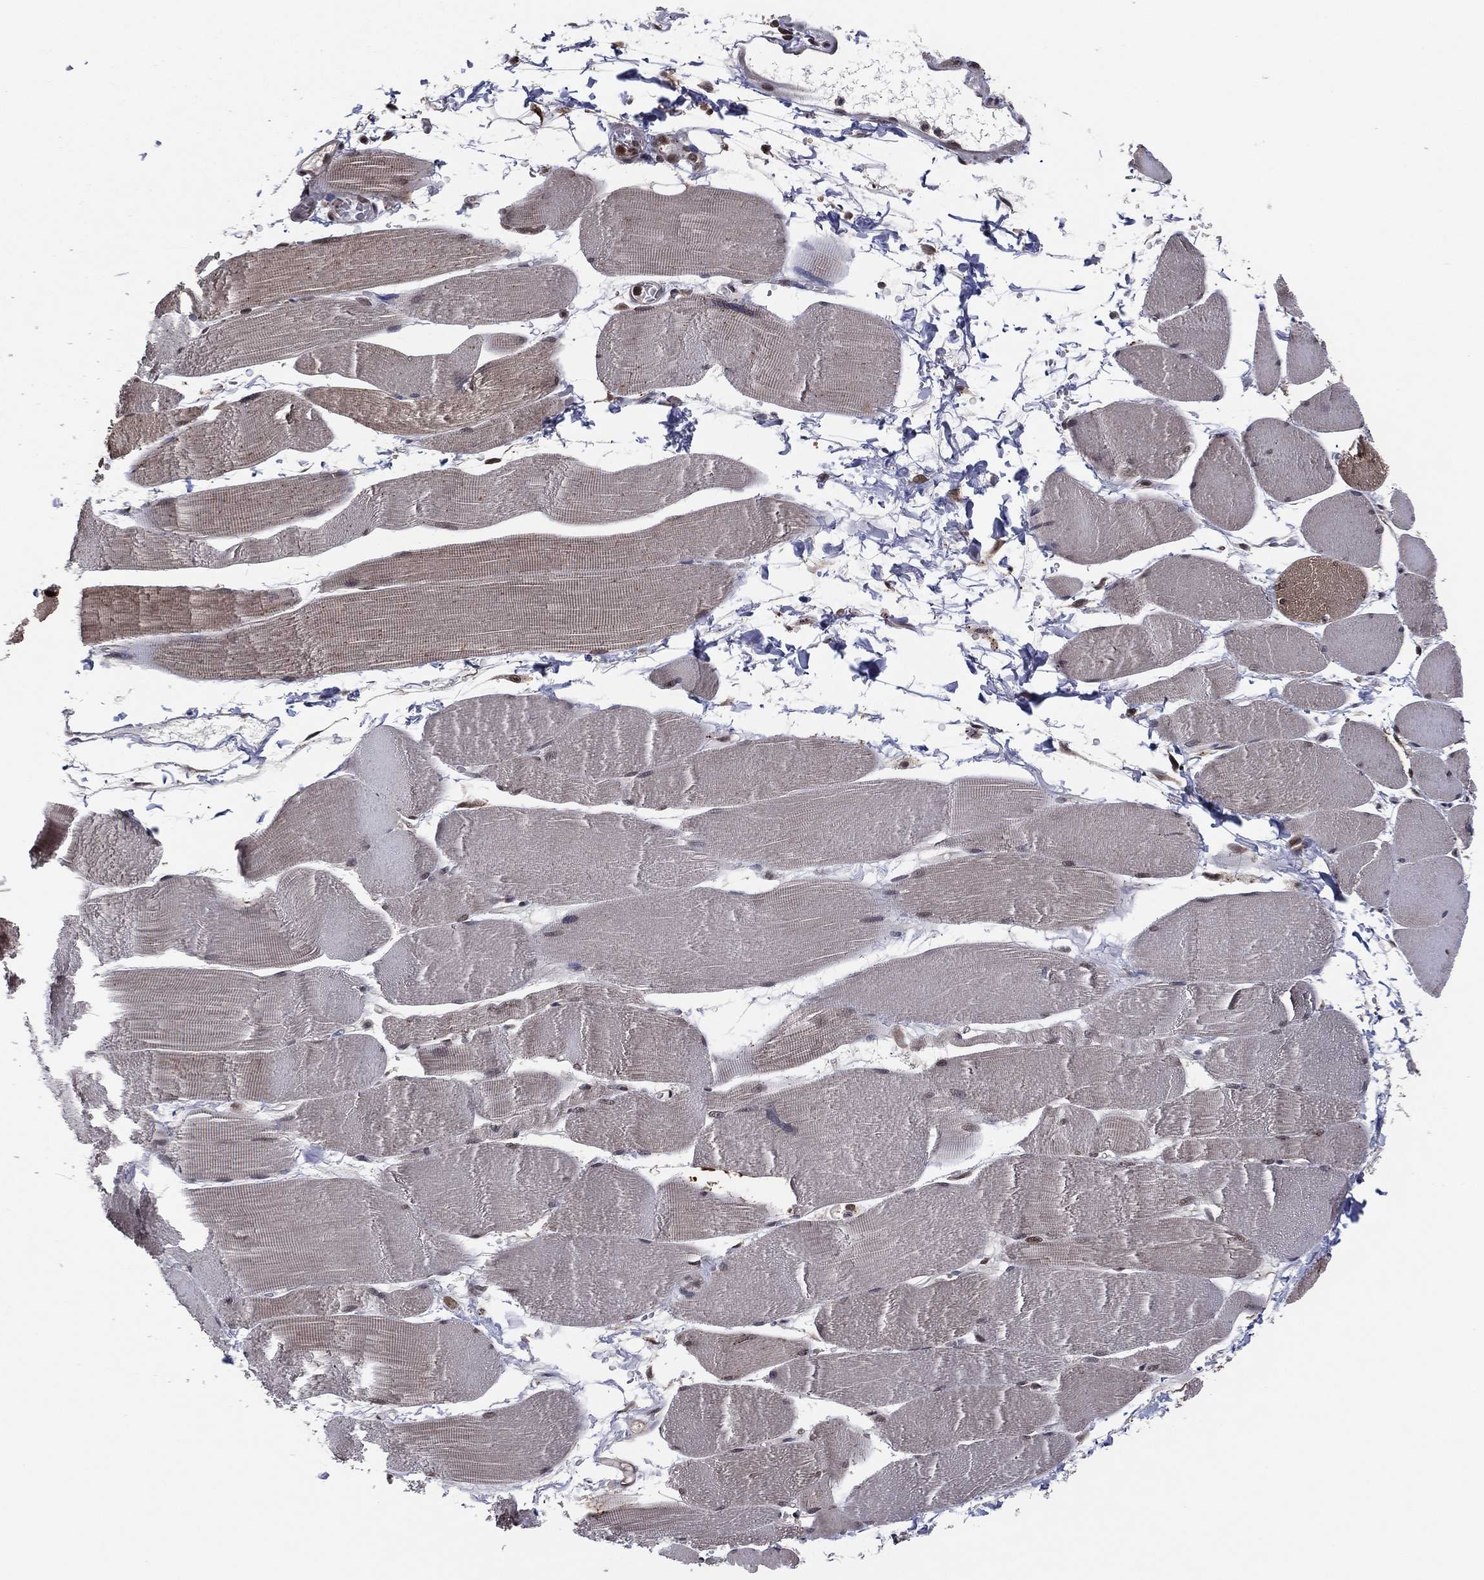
{"staining": {"intensity": "weak", "quantity": "<25%", "location": "cytoplasmic/membranous,nuclear"}, "tissue": "skeletal muscle", "cell_type": "Myocytes", "image_type": "normal", "snomed": [{"axis": "morphology", "description": "Normal tissue, NOS"}, {"axis": "topography", "description": "Skeletal muscle"}], "caption": "Protein analysis of benign skeletal muscle displays no significant positivity in myocytes.", "gene": "ICOSLG", "patient": {"sex": "male", "age": 56}}